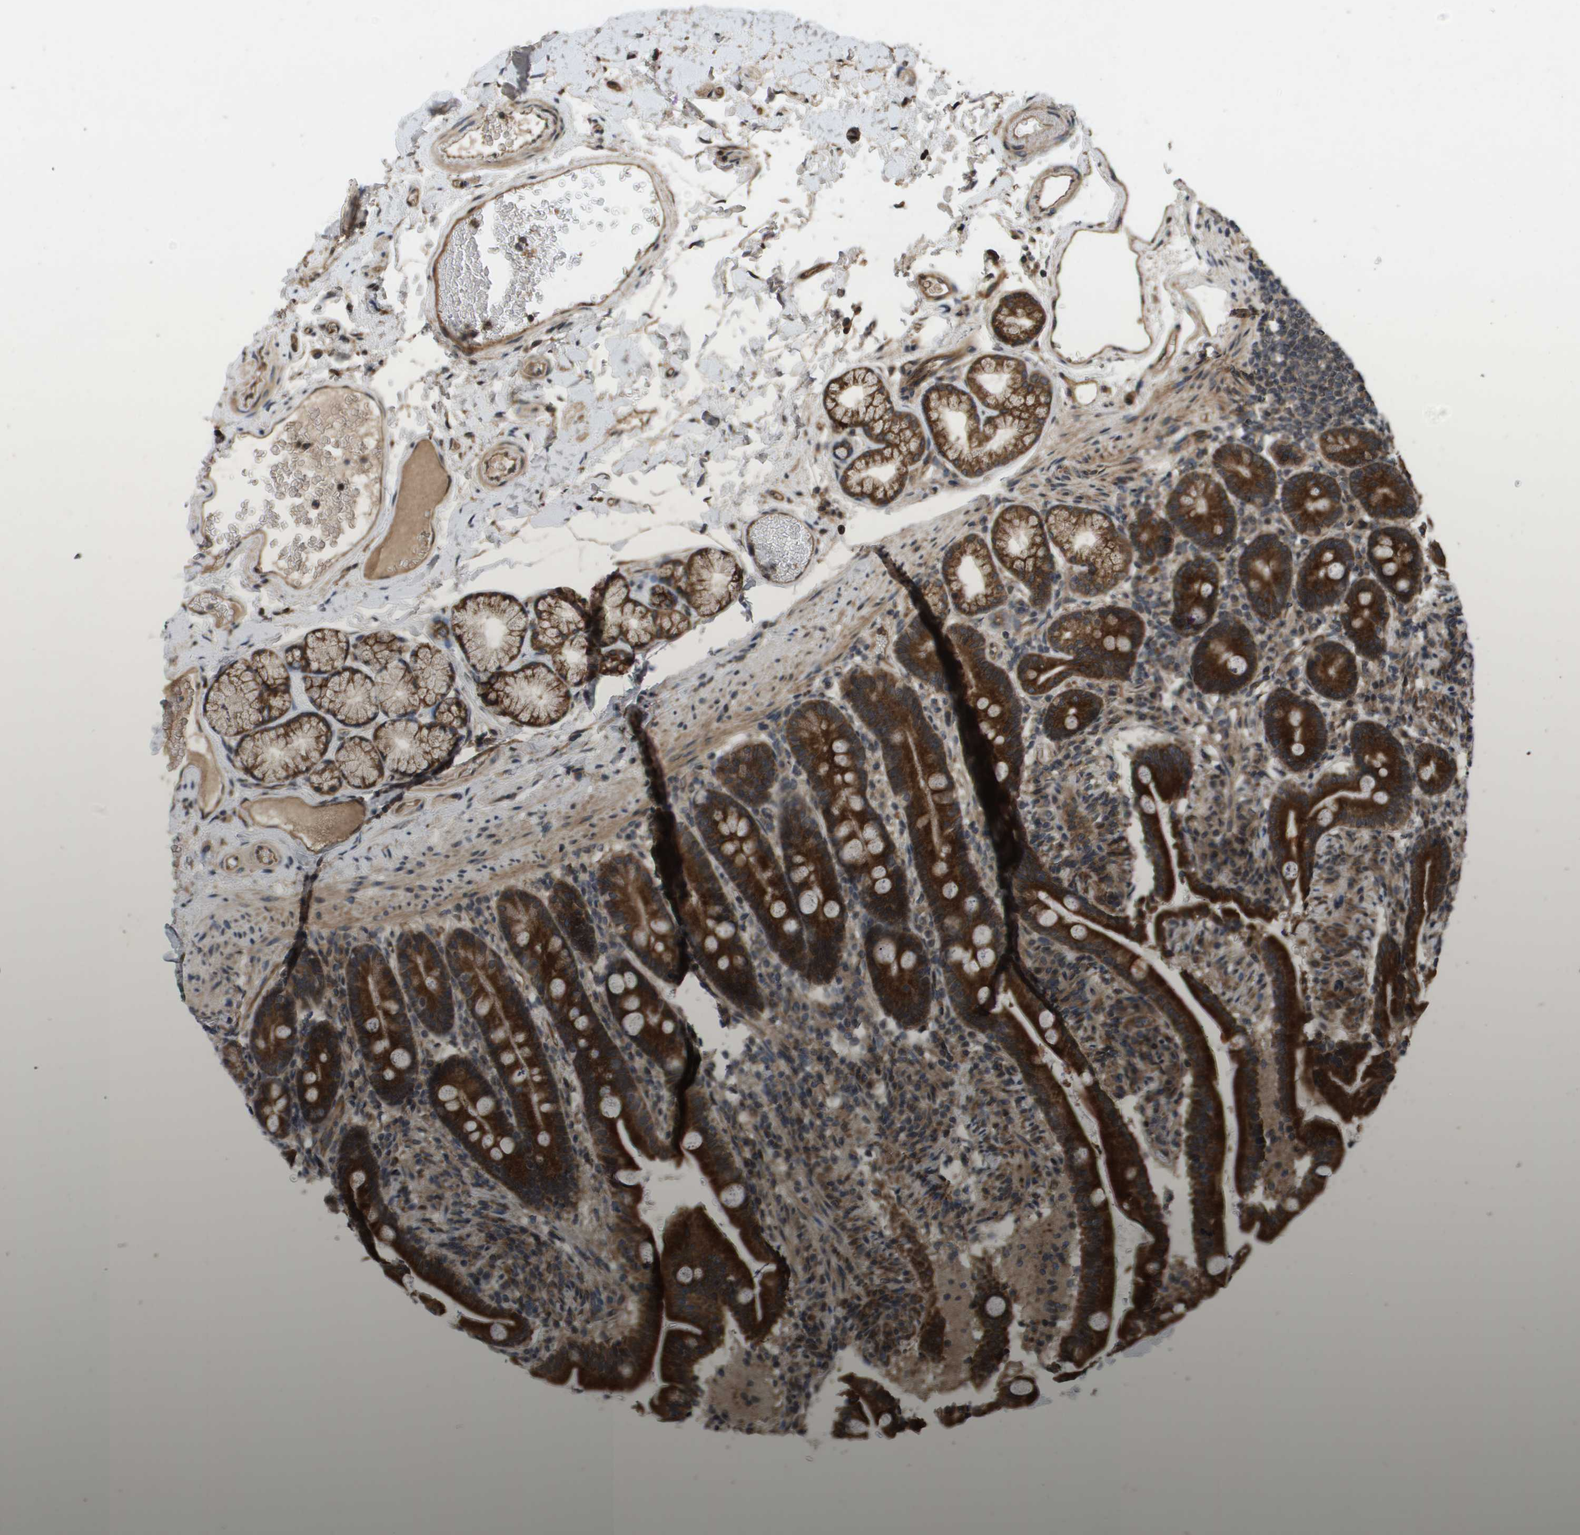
{"staining": {"intensity": "moderate", "quantity": ">75%", "location": "cytoplasmic/membranous"}, "tissue": "duodenum", "cell_type": "Glandular cells", "image_type": "normal", "snomed": [{"axis": "morphology", "description": "Normal tissue, NOS"}, {"axis": "topography", "description": "Duodenum"}], "caption": "Protein expression analysis of benign duodenum displays moderate cytoplasmic/membranous expression in about >75% of glandular cells. Using DAB (brown) and hematoxylin (blue) stains, captured at high magnification using brightfield microscopy.", "gene": "SPTLC1", "patient": {"sex": "male", "age": 54}}